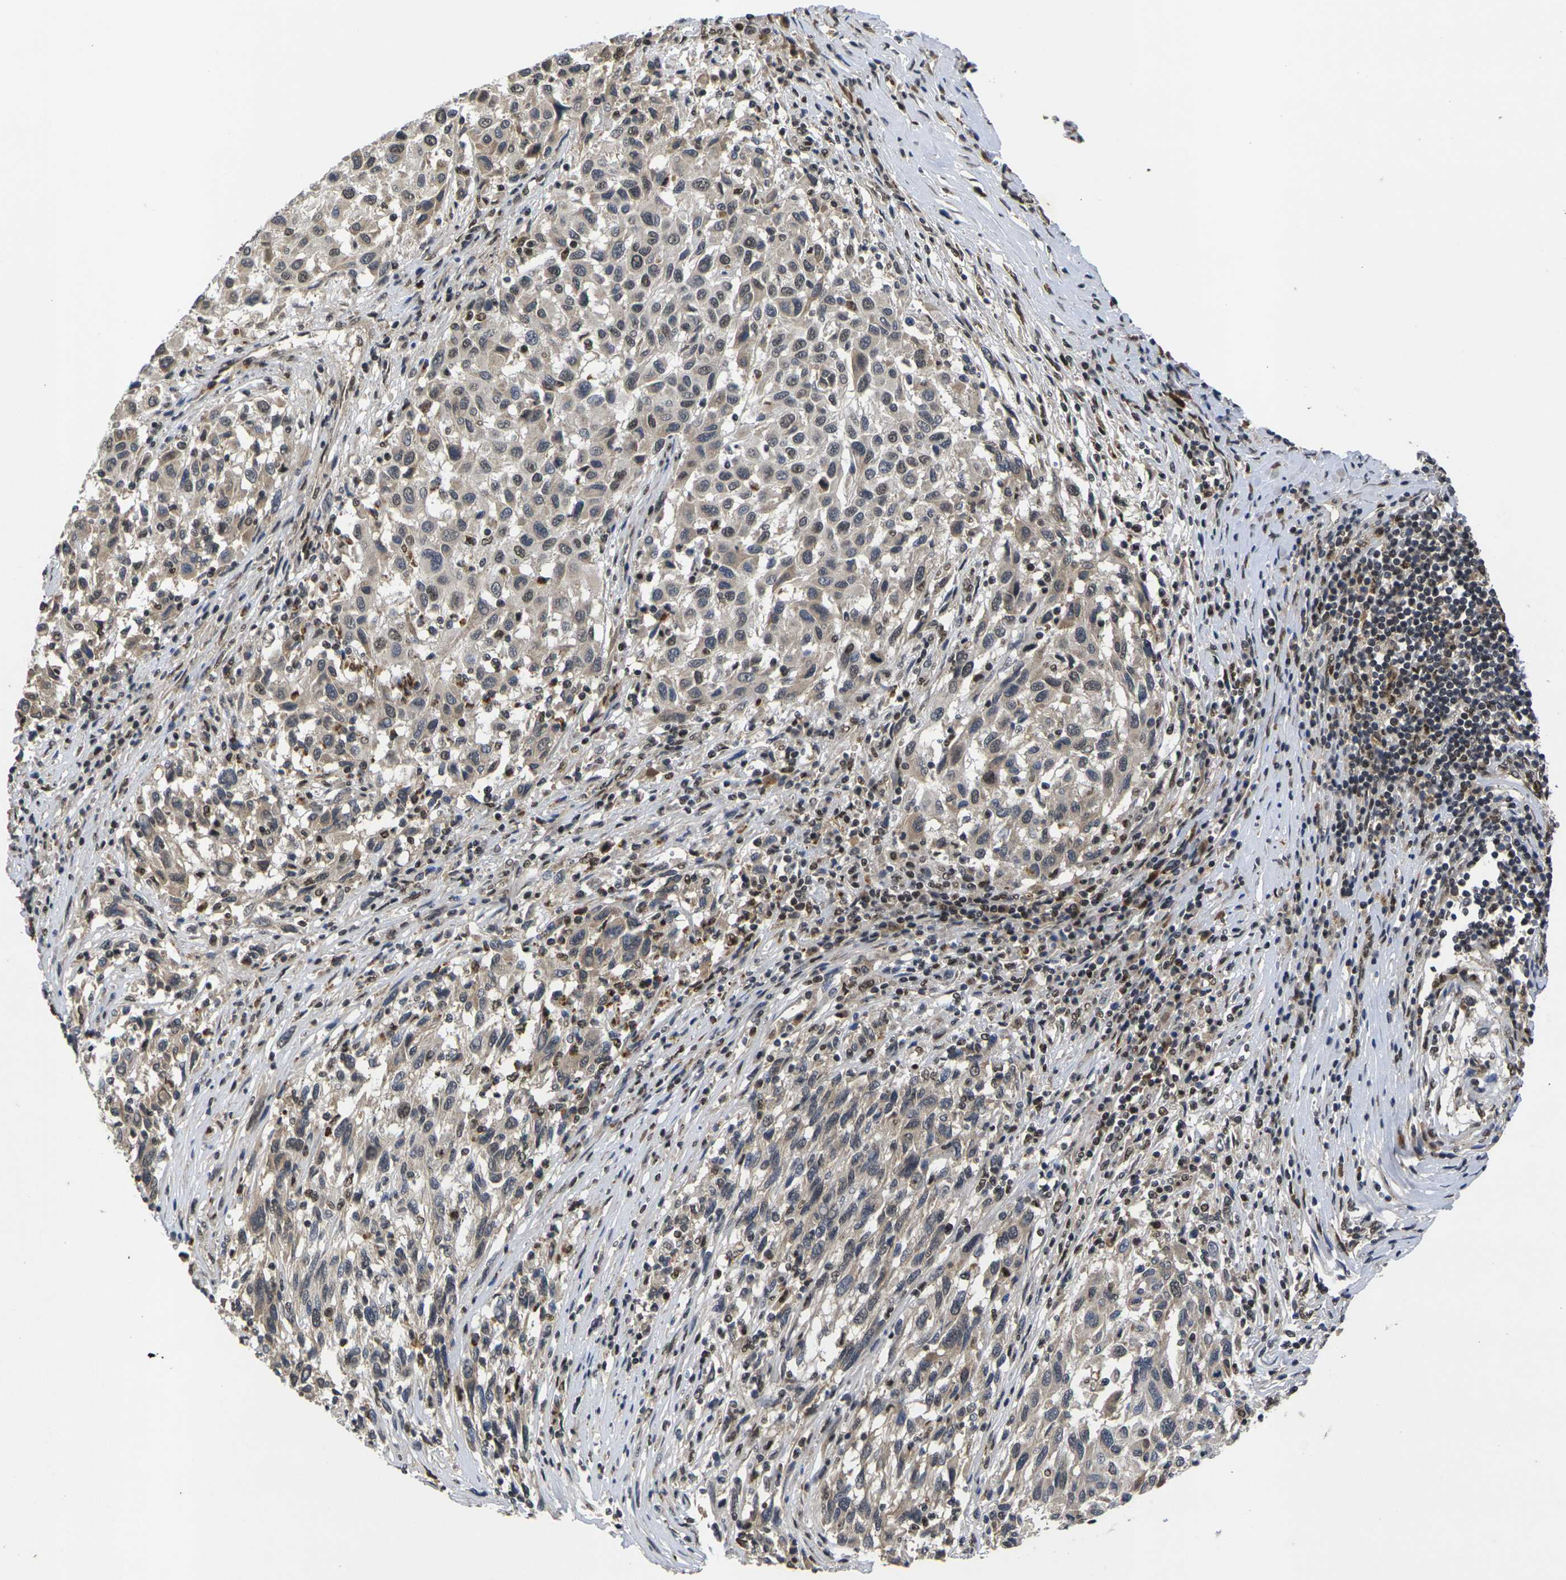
{"staining": {"intensity": "weak", "quantity": "25%-75%", "location": "cytoplasmic/membranous,nuclear"}, "tissue": "melanoma", "cell_type": "Tumor cells", "image_type": "cancer", "snomed": [{"axis": "morphology", "description": "Malignant melanoma, Metastatic site"}, {"axis": "topography", "description": "Lymph node"}], "caption": "Protein positivity by IHC reveals weak cytoplasmic/membranous and nuclear staining in about 25%-75% of tumor cells in melanoma.", "gene": "GTF2E1", "patient": {"sex": "male", "age": 61}}